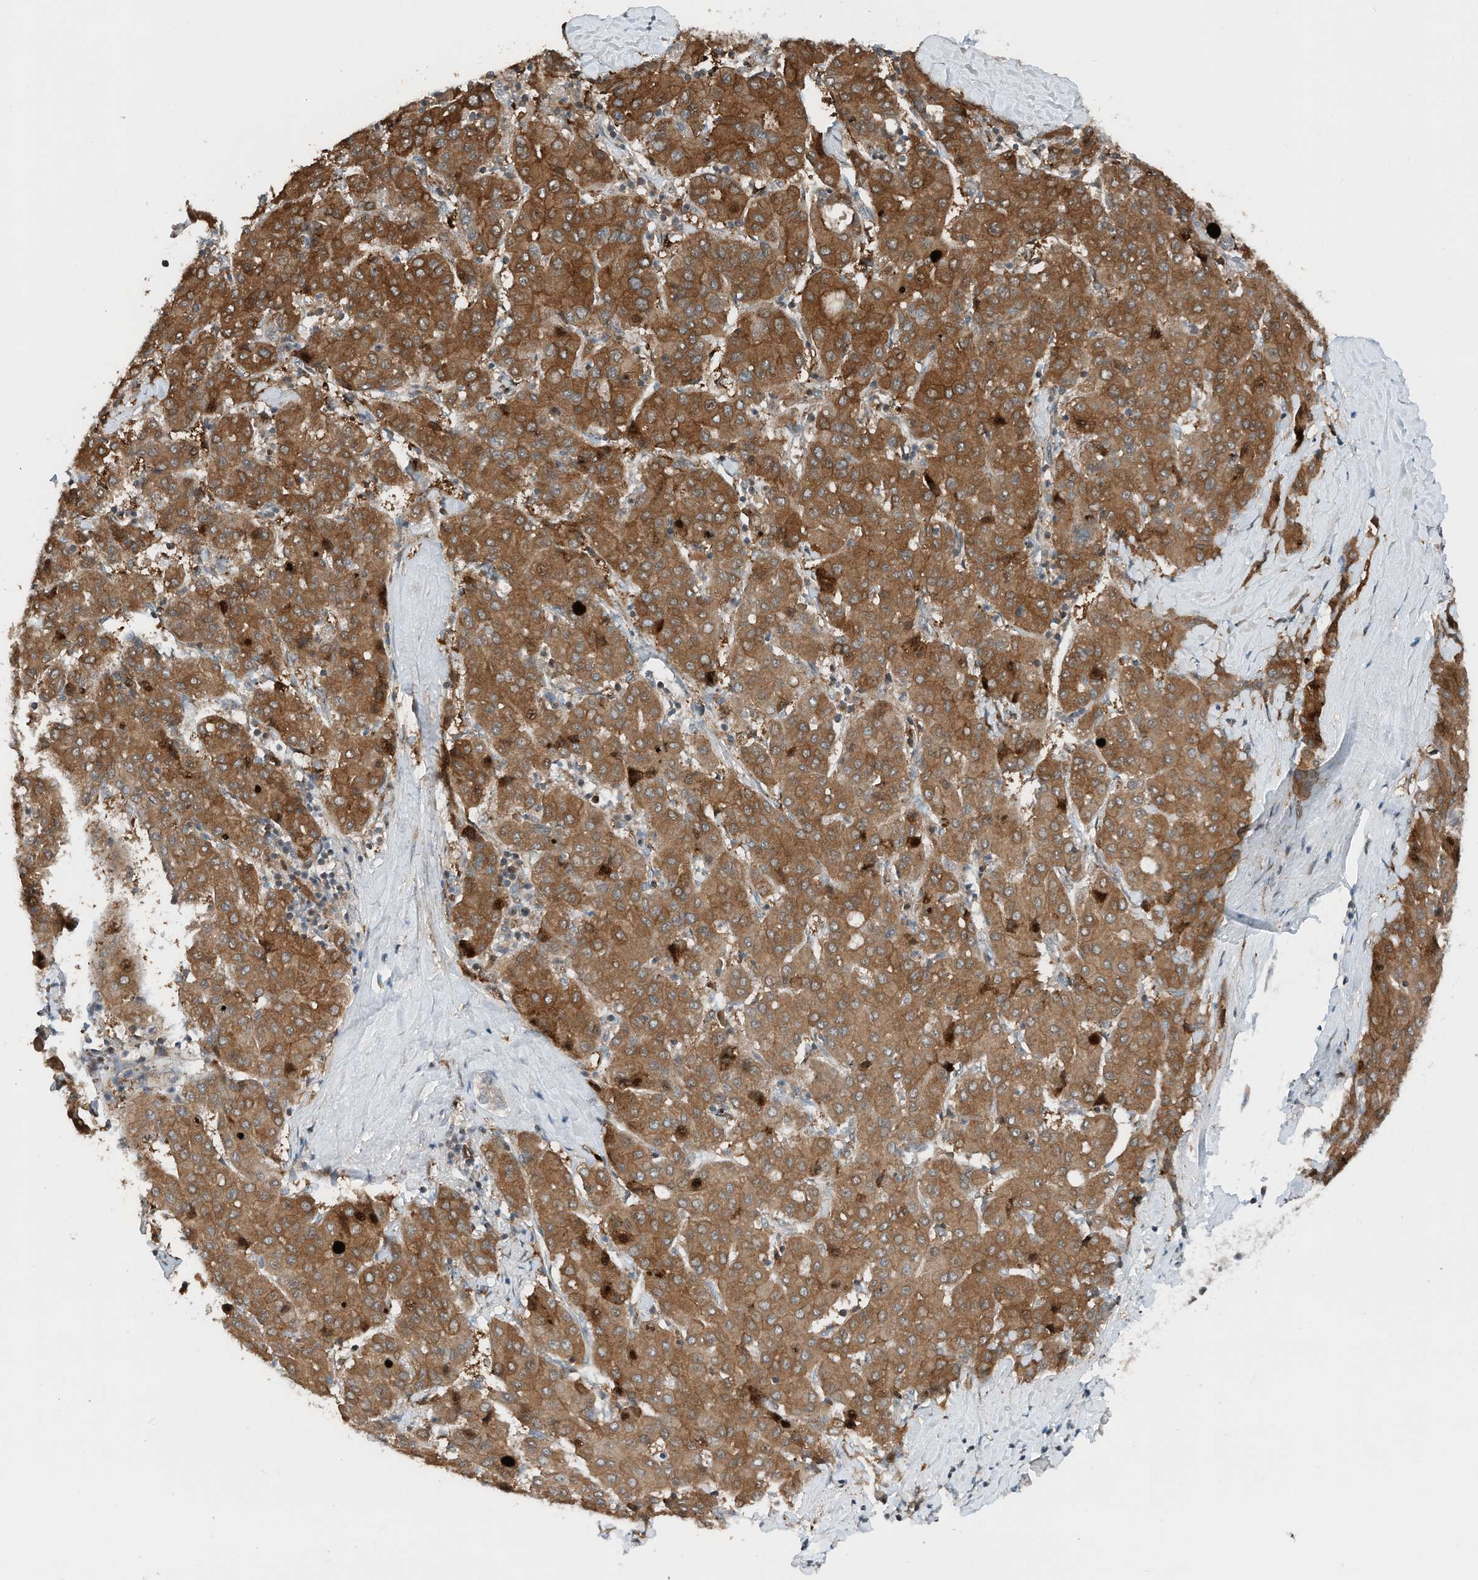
{"staining": {"intensity": "strong", "quantity": ">75%", "location": "cytoplasmic/membranous"}, "tissue": "liver cancer", "cell_type": "Tumor cells", "image_type": "cancer", "snomed": [{"axis": "morphology", "description": "Carcinoma, Hepatocellular, NOS"}, {"axis": "topography", "description": "Liver"}], "caption": "This micrograph exhibits hepatocellular carcinoma (liver) stained with immunohistochemistry to label a protein in brown. The cytoplasmic/membranous of tumor cells show strong positivity for the protein. Nuclei are counter-stained blue.", "gene": "RMND1", "patient": {"sex": "male", "age": 65}}